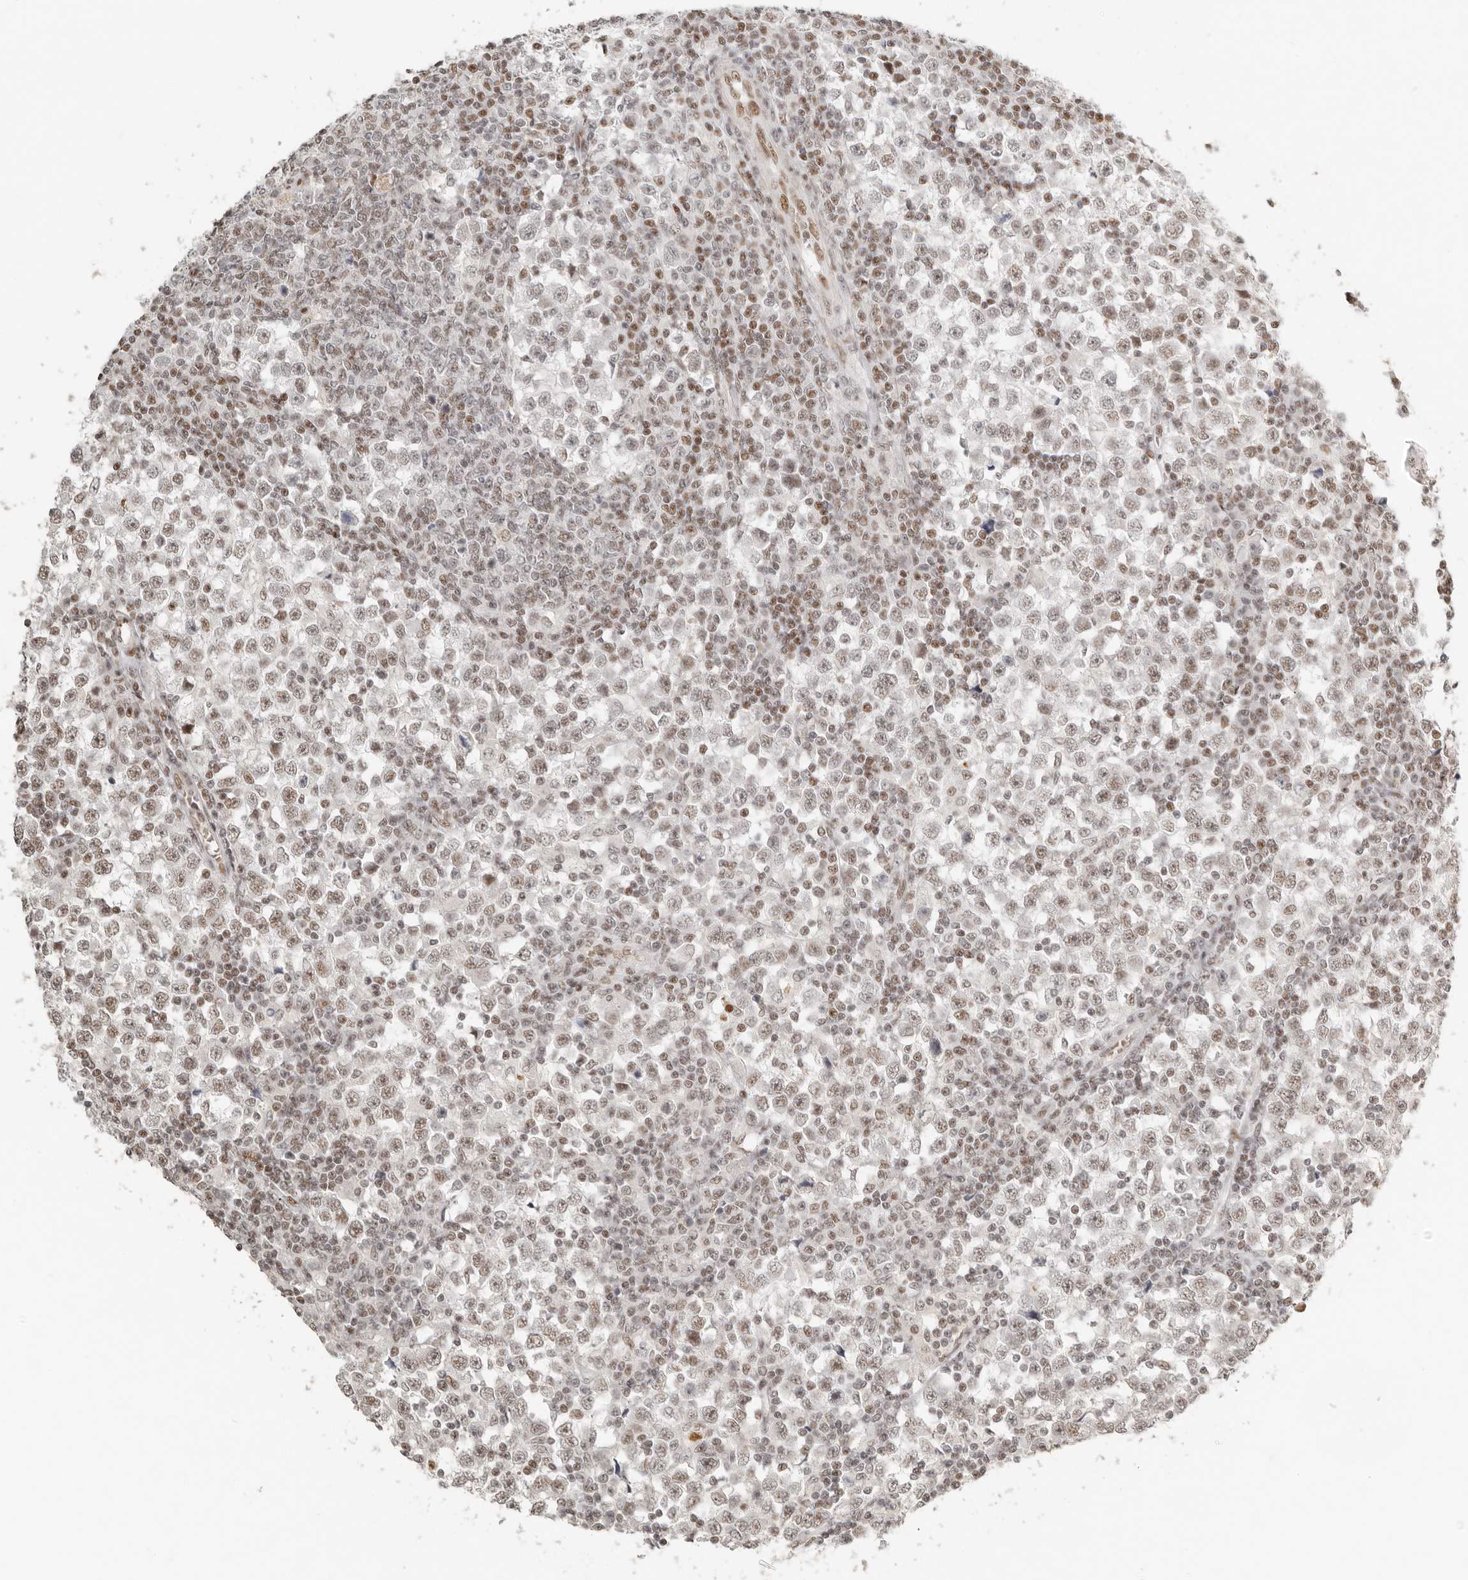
{"staining": {"intensity": "weak", "quantity": "25%-75%", "location": "nuclear"}, "tissue": "testis cancer", "cell_type": "Tumor cells", "image_type": "cancer", "snomed": [{"axis": "morphology", "description": "Seminoma, NOS"}, {"axis": "topography", "description": "Testis"}], "caption": "Immunohistochemistry of seminoma (testis) displays low levels of weak nuclear staining in about 25%-75% of tumor cells.", "gene": "GABPA", "patient": {"sex": "male", "age": 65}}